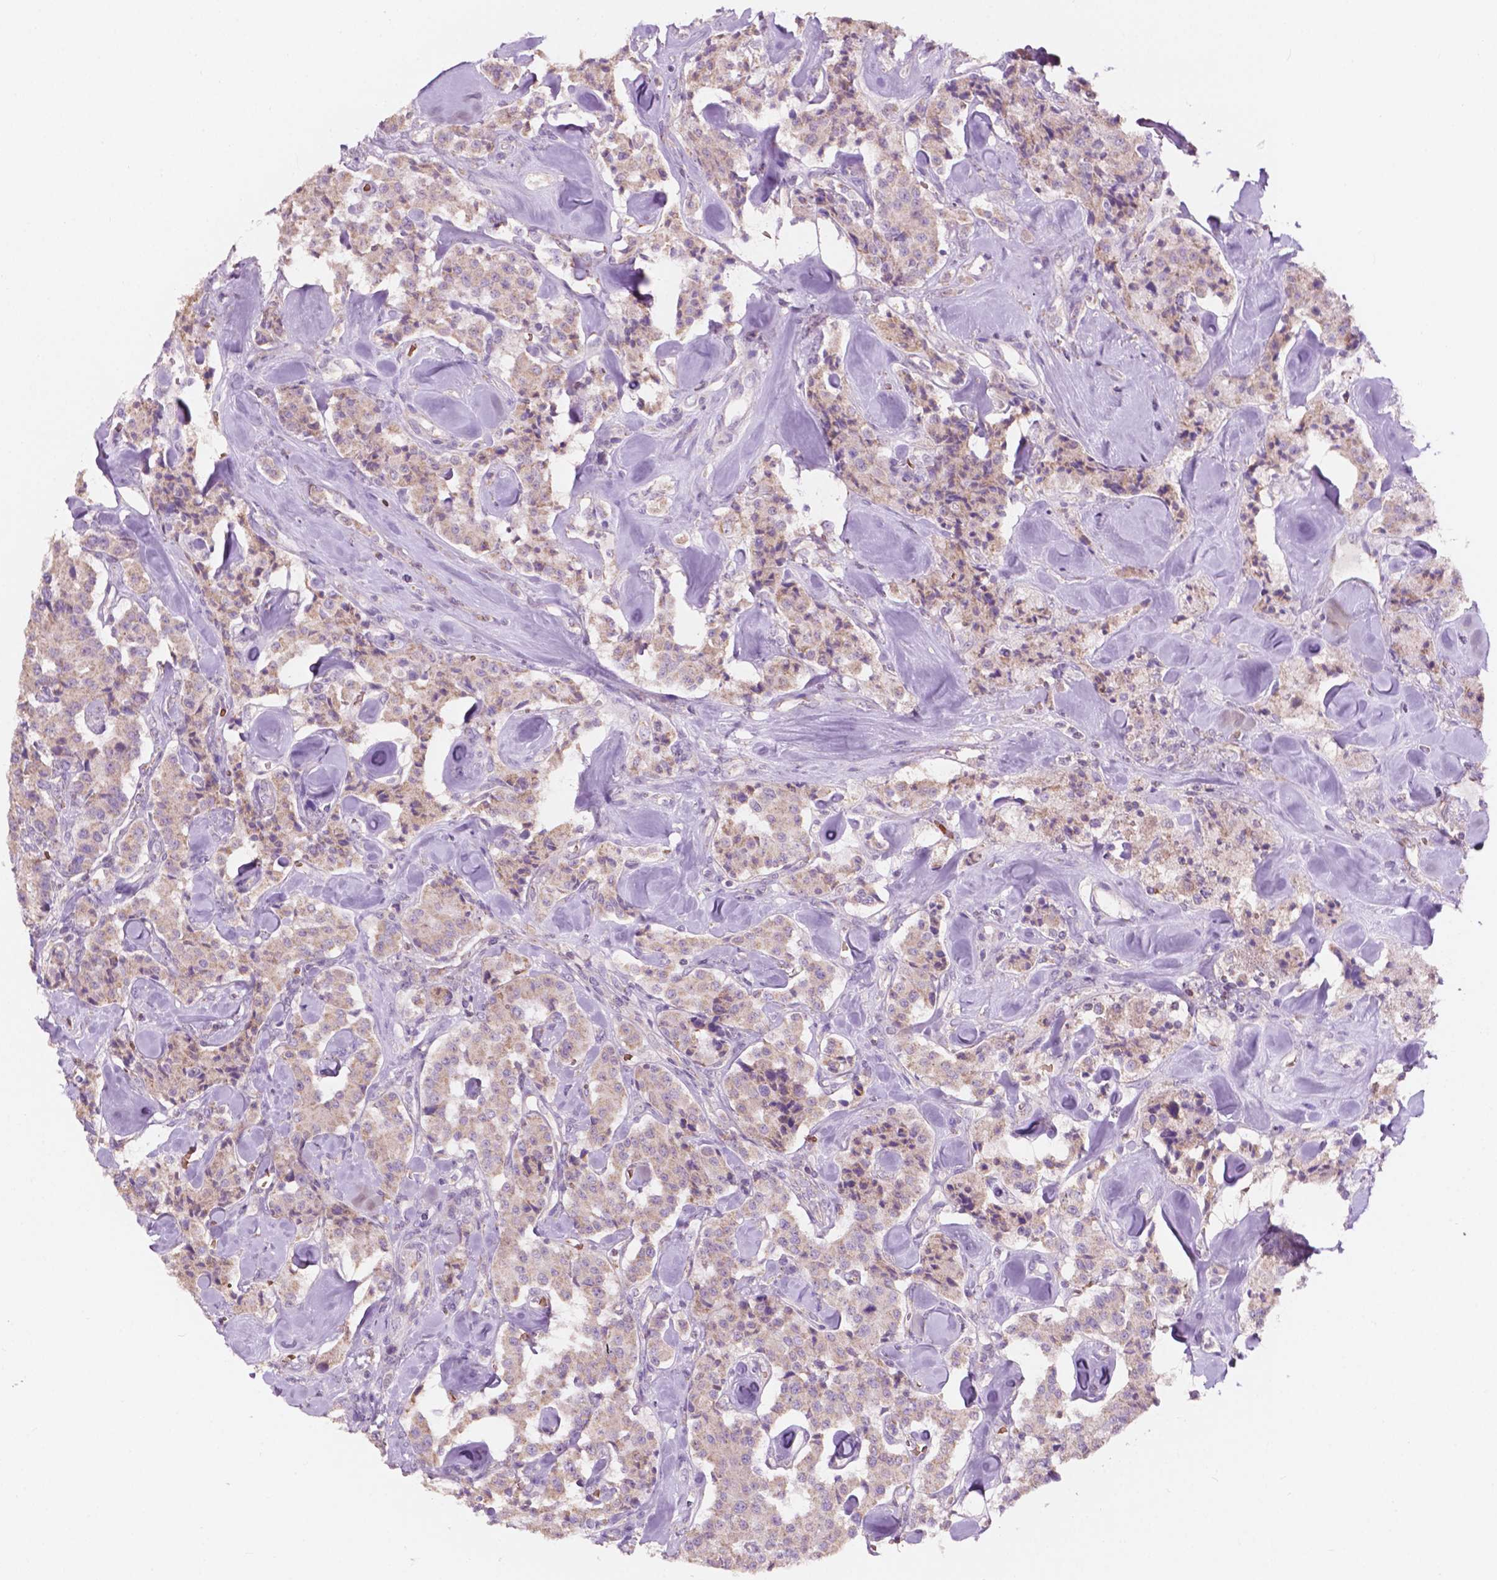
{"staining": {"intensity": "weak", "quantity": "<25%", "location": "cytoplasmic/membranous"}, "tissue": "carcinoid", "cell_type": "Tumor cells", "image_type": "cancer", "snomed": [{"axis": "morphology", "description": "Carcinoid, malignant, NOS"}, {"axis": "topography", "description": "Pancreas"}], "caption": "Immunohistochemistry (IHC) photomicrograph of neoplastic tissue: carcinoid (malignant) stained with DAB reveals no significant protein positivity in tumor cells.", "gene": "NDUFS1", "patient": {"sex": "male", "age": 41}}